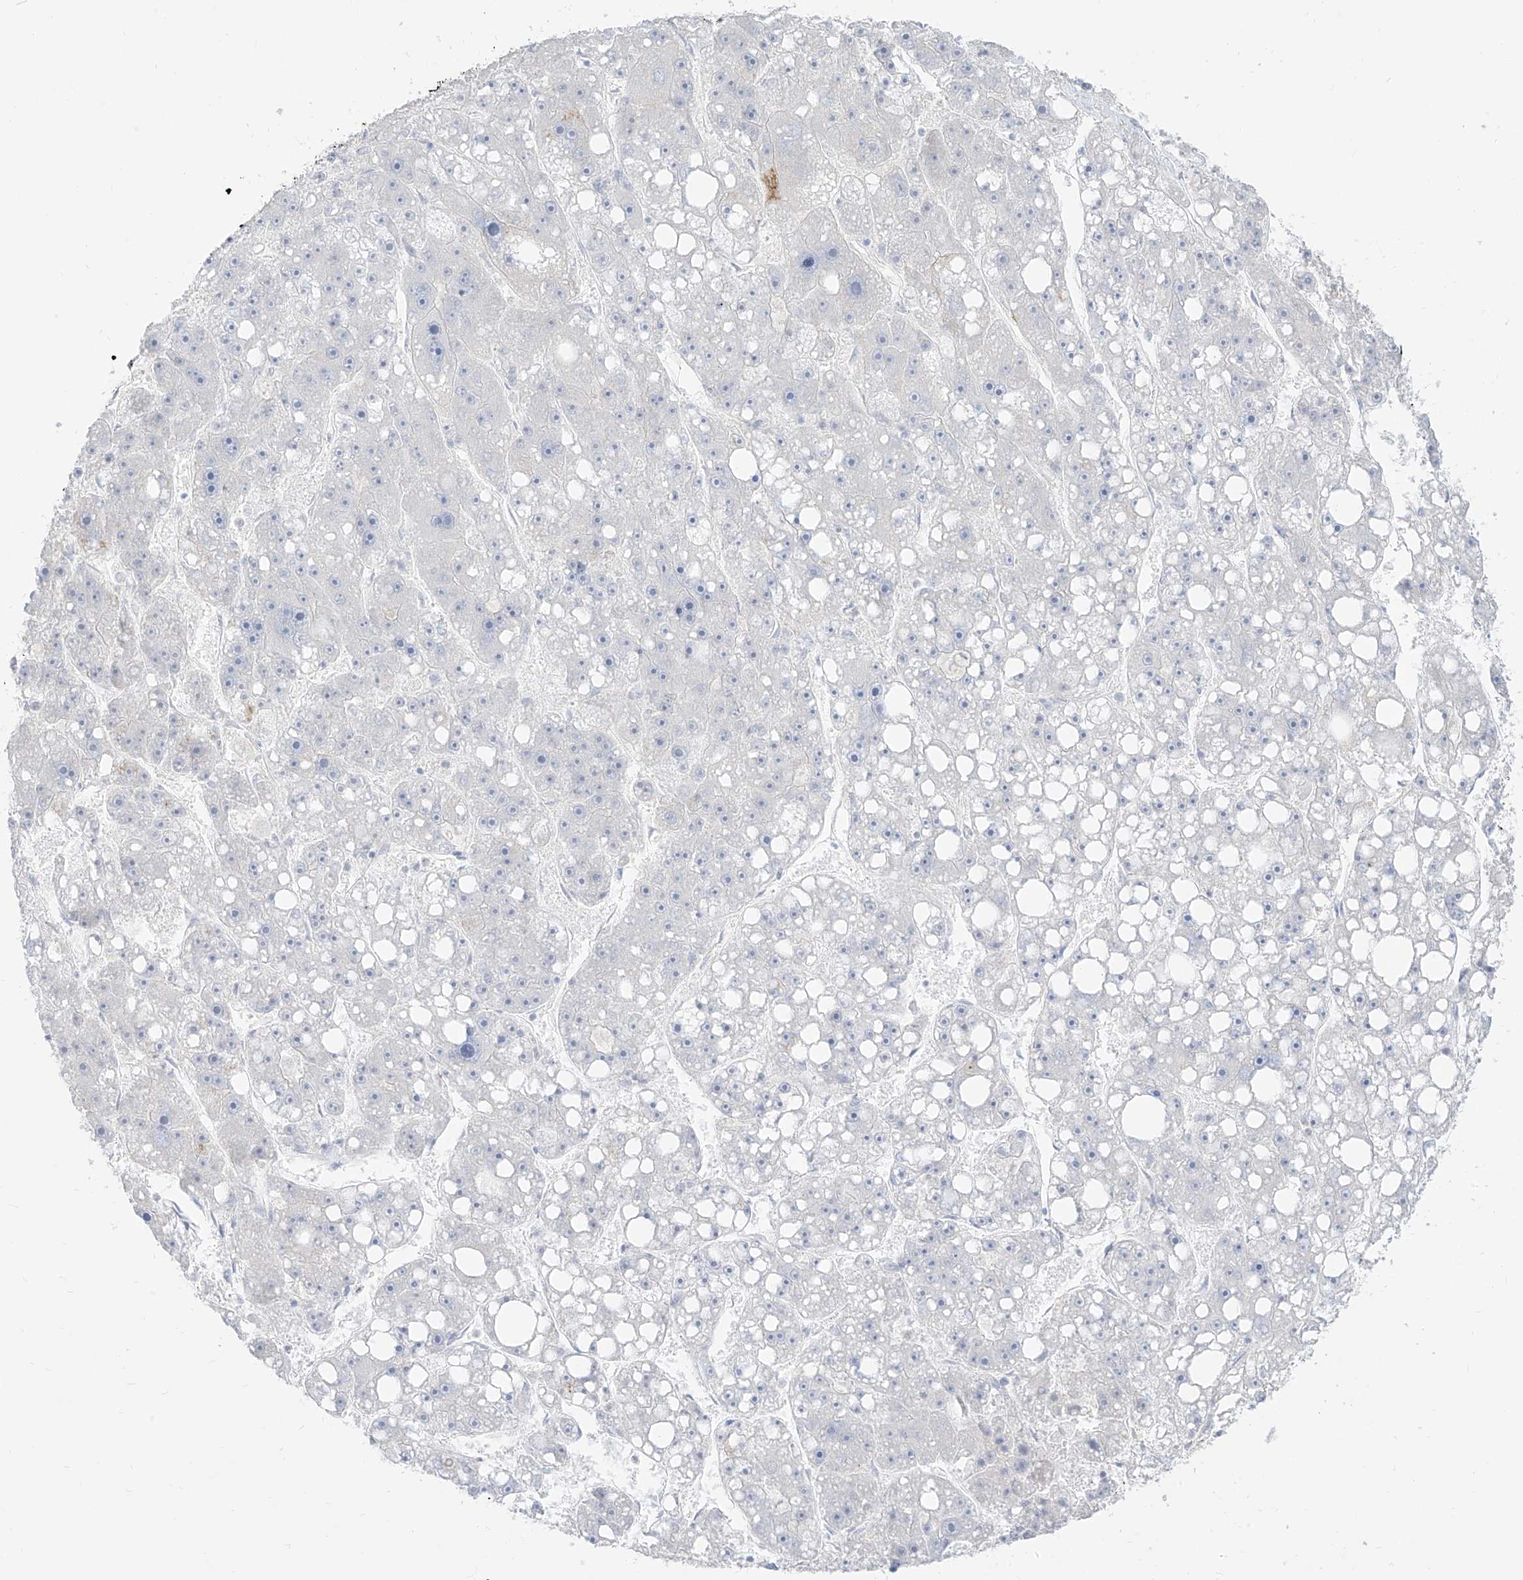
{"staining": {"intensity": "negative", "quantity": "none", "location": "none"}, "tissue": "liver cancer", "cell_type": "Tumor cells", "image_type": "cancer", "snomed": [{"axis": "morphology", "description": "Carcinoma, Hepatocellular, NOS"}, {"axis": "topography", "description": "Liver"}], "caption": "There is no significant expression in tumor cells of hepatocellular carcinoma (liver).", "gene": "ARHGEF40", "patient": {"sex": "female", "age": 61}}